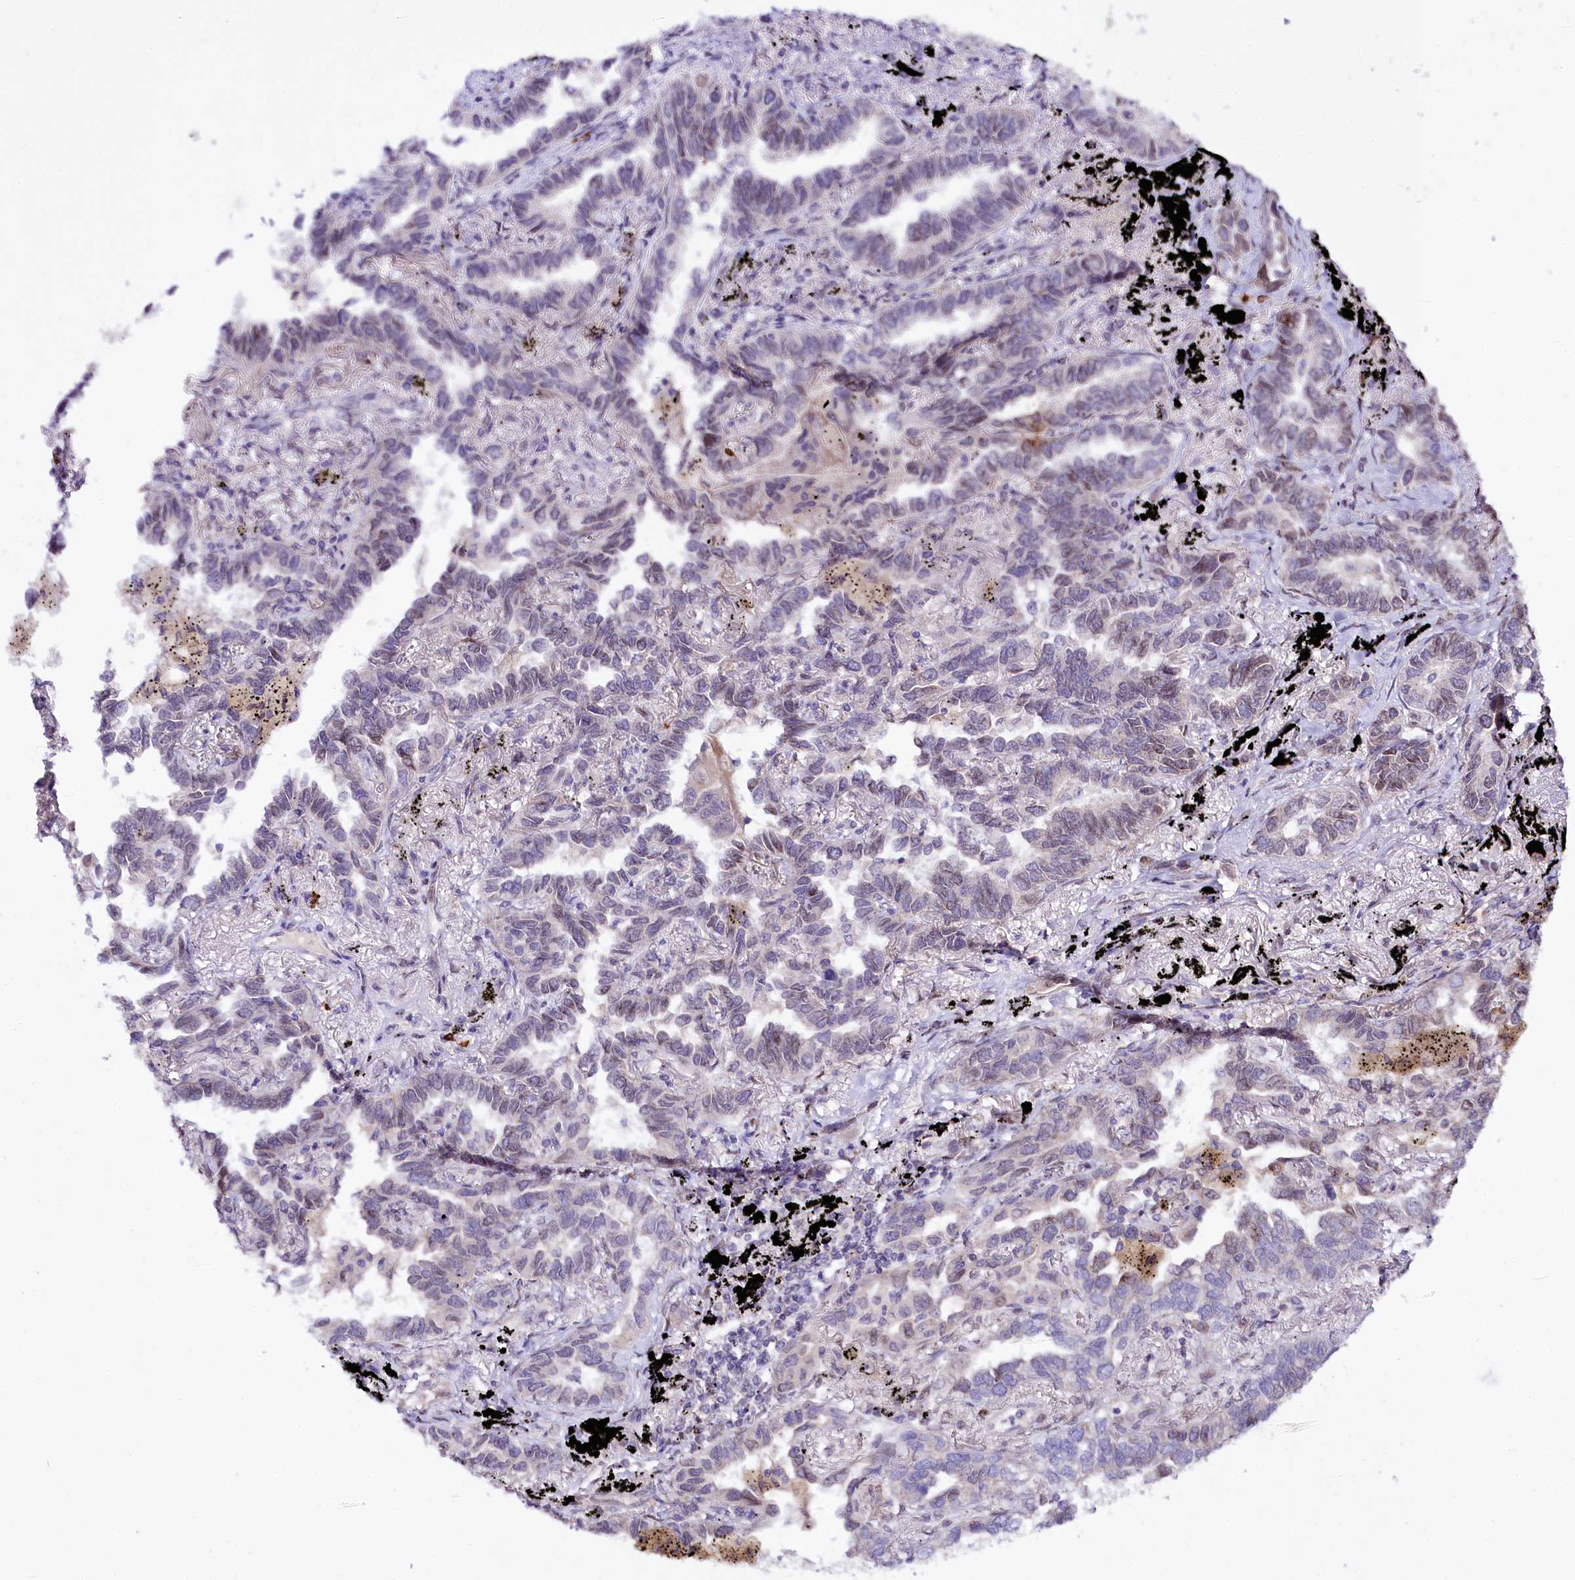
{"staining": {"intensity": "weak", "quantity": "<25%", "location": "cytoplasmic/membranous"}, "tissue": "lung cancer", "cell_type": "Tumor cells", "image_type": "cancer", "snomed": [{"axis": "morphology", "description": "Adenocarcinoma, NOS"}, {"axis": "topography", "description": "Lung"}], "caption": "Immunohistochemistry histopathology image of human lung cancer stained for a protein (brown), which displays no positivity in tumor cells.", "gene": "ZNF226", "patient": {"sex": "male", "age": 67}}